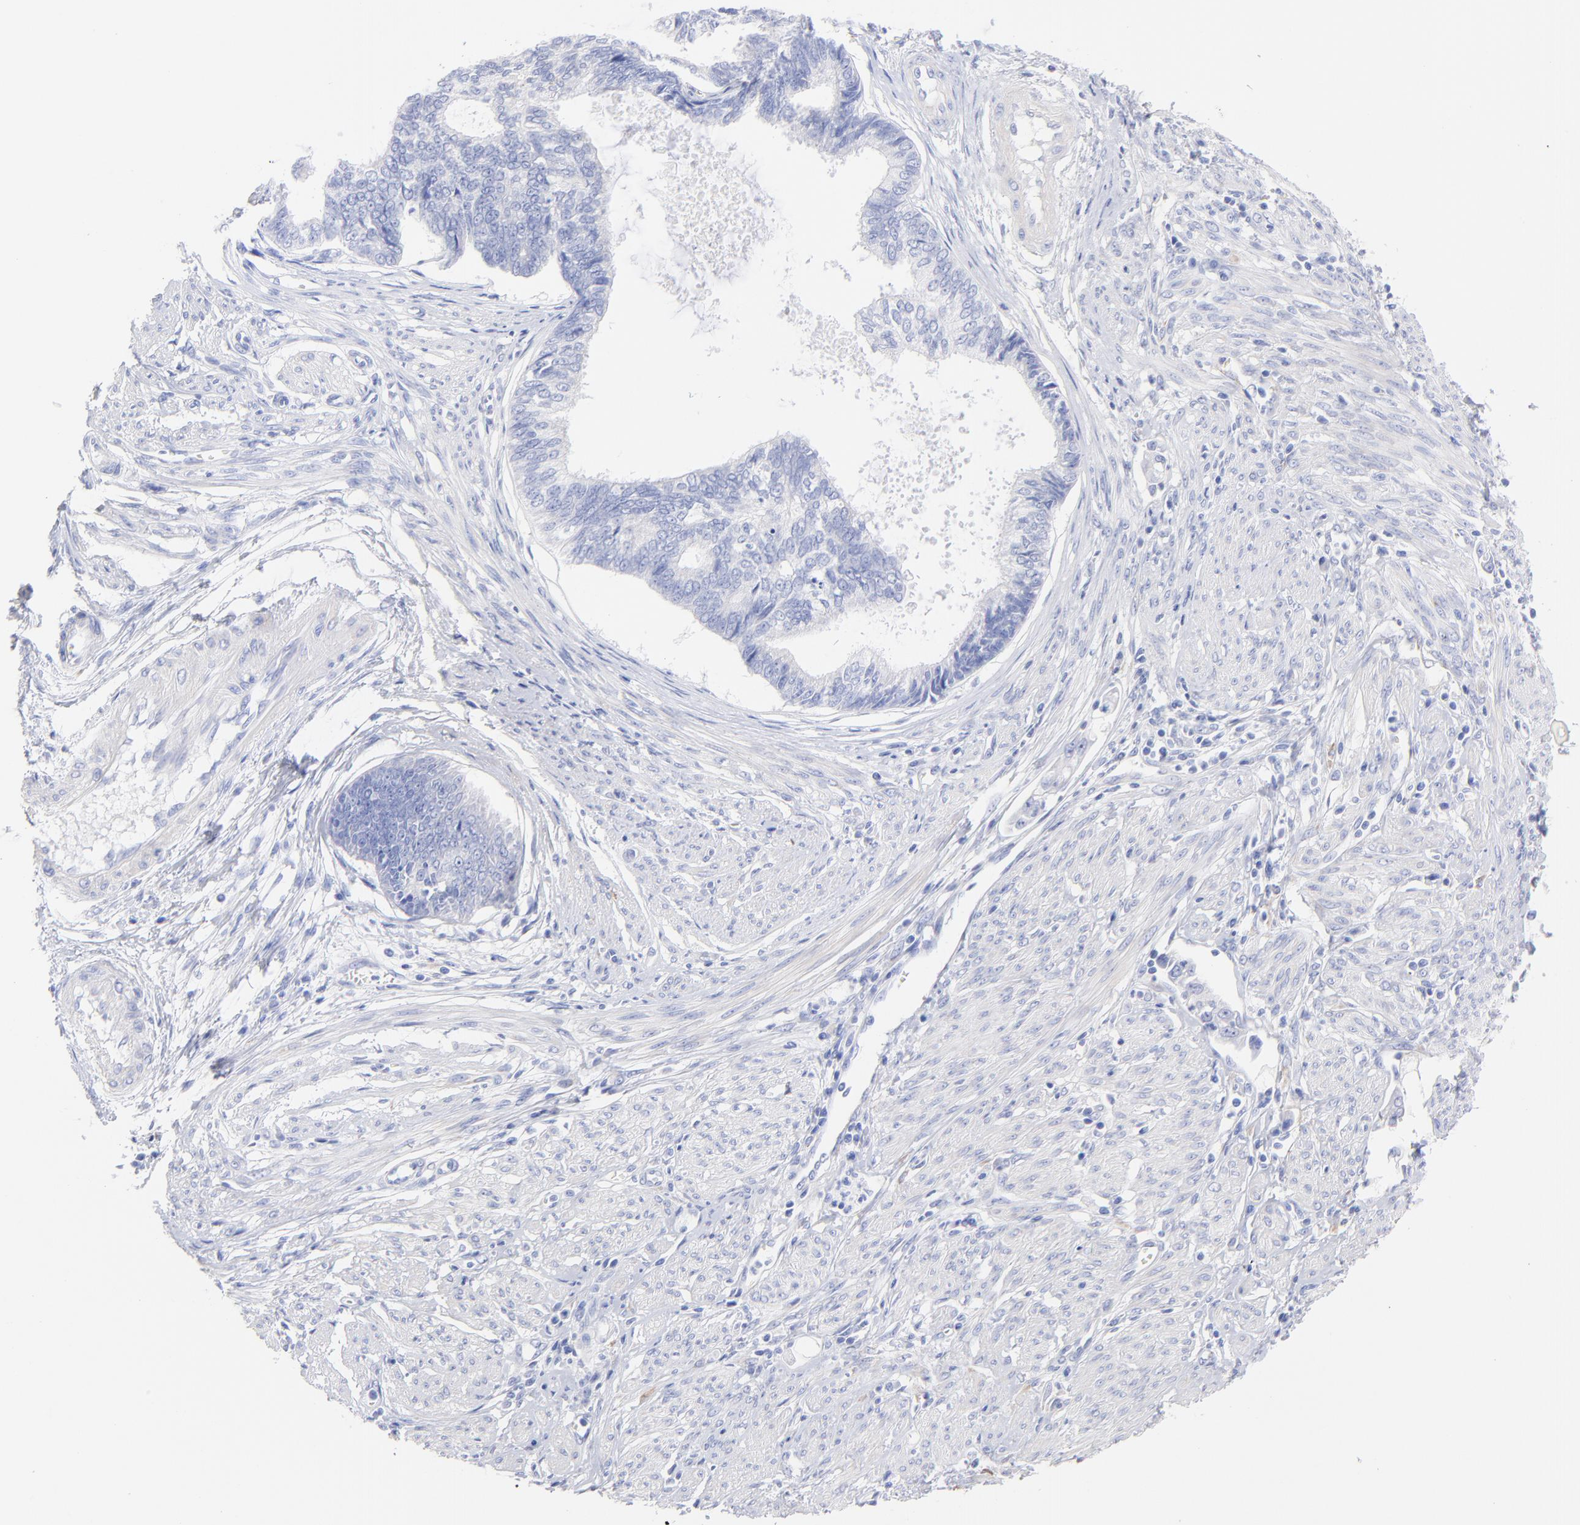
{"staining": {"intensity": "negative", "quantity": "none", "location": "none"}, "tissue": "endometrial cancer", "cell_type": "Tumor cells", "image_type": "cancer", "snomed": [{"axis": "morphology", "description": "Adenocarcinoma, NOS"}, {"axis": "topography", "description": "Endometrium"}], "caption": "The IHC photomicrograph has no significant positivity in tumor cells of endometrial cancer (adenocarcinoma) tissue.", "gene": "C1QTNF6", "patient": {"sex": "female", "age": 75}}